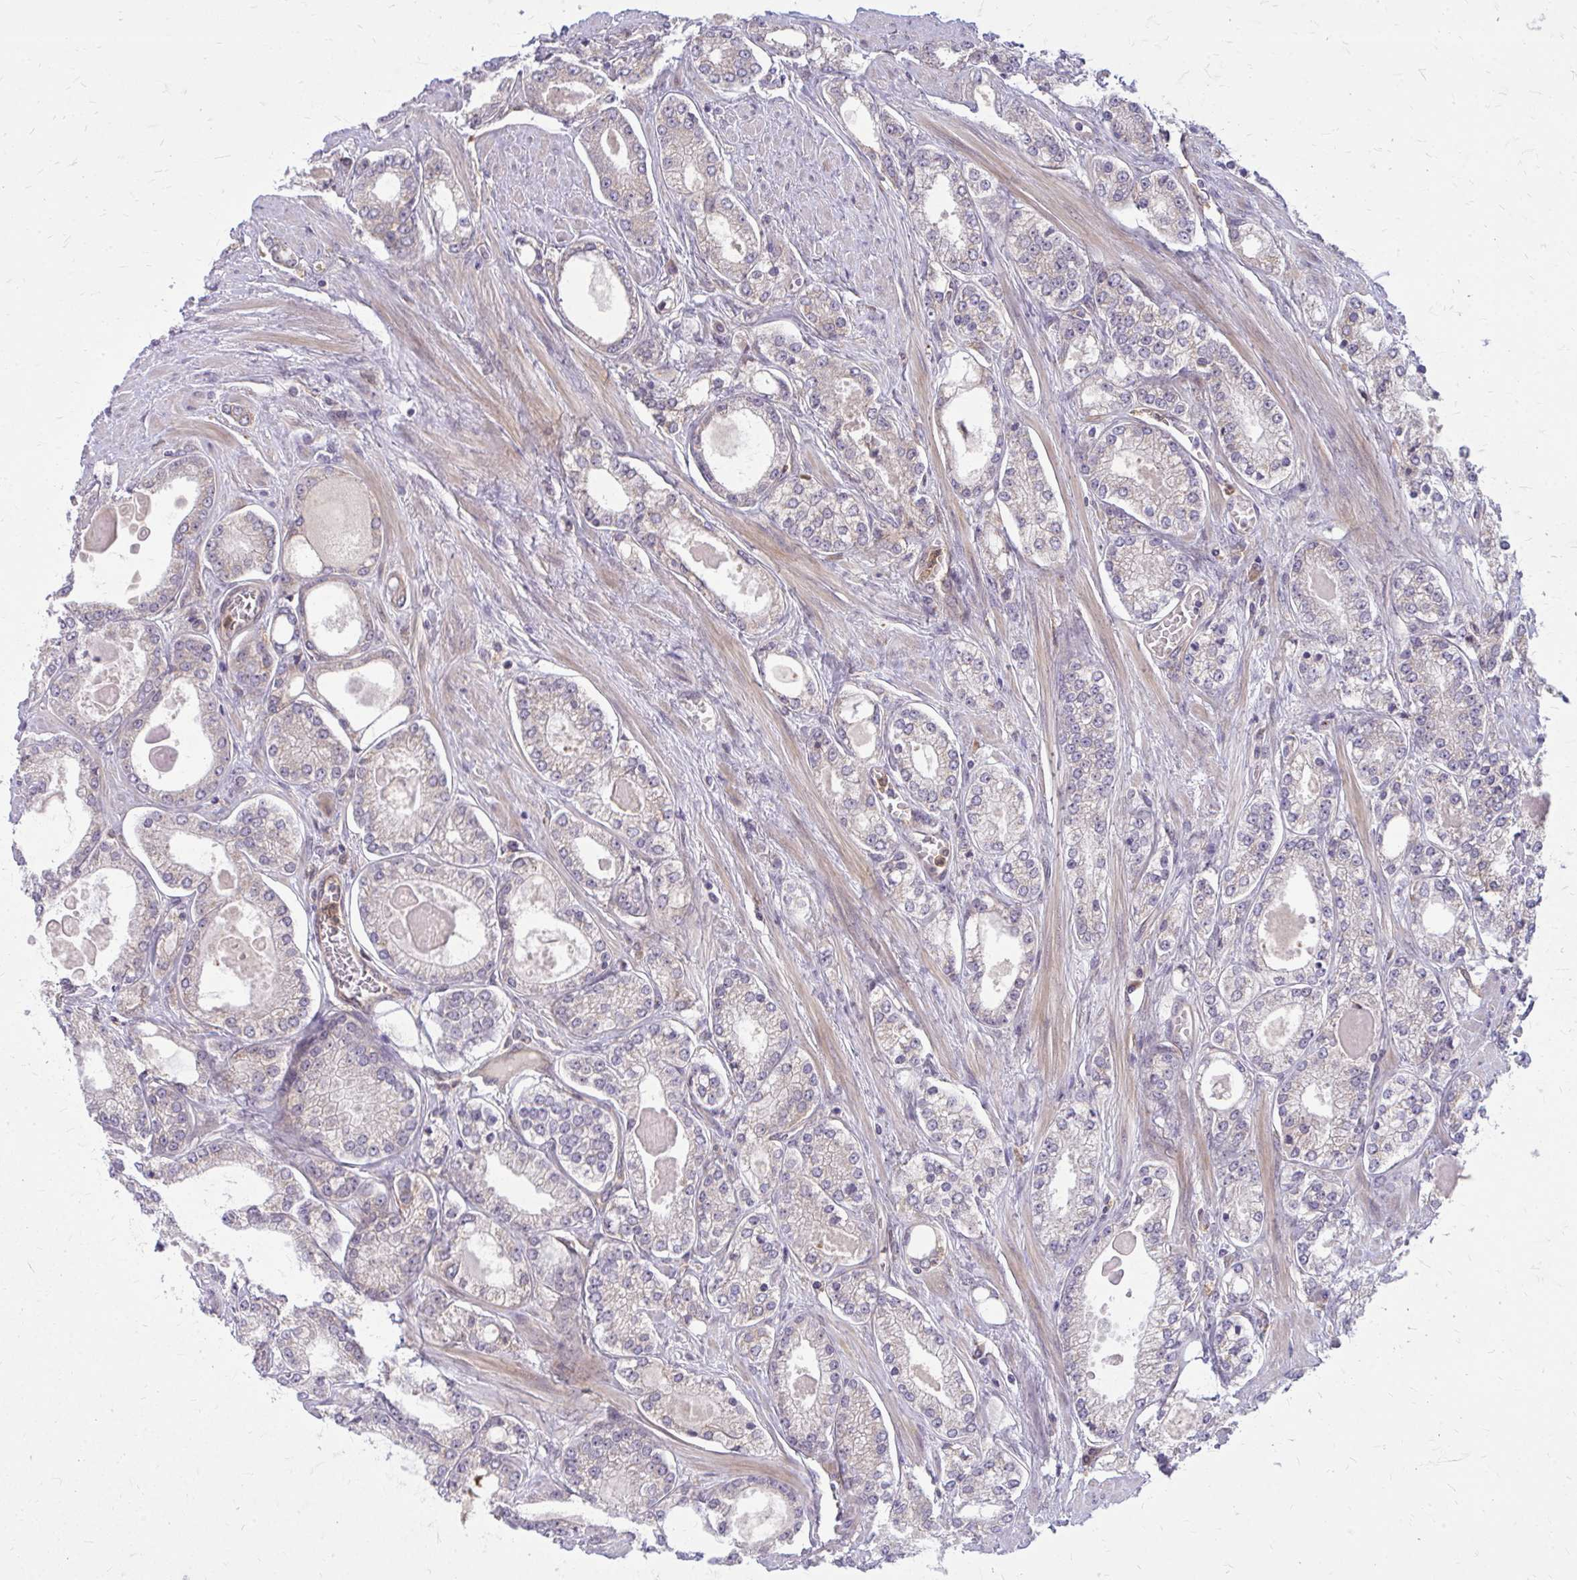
{"staining": {"intensity": "negative", "quantity": "none", "location": "none"}, "tissue": "prostate cancer", "cell_type": "Tumor cells", "image_type": "cancer", "snomed": [{"axis": "morphology", "description": "Adenocarcinoma, High grade"}, {"axis": "topography", "description": "Prostate"}], "caption": "This is an immunohistochemistry (IHC) image of prostate cancer (high-grade adenocarcinoma). There is no positivity in tumor cells.", "gene": "OXNAD1", "patient": {"sex": "male", "age": 68}}